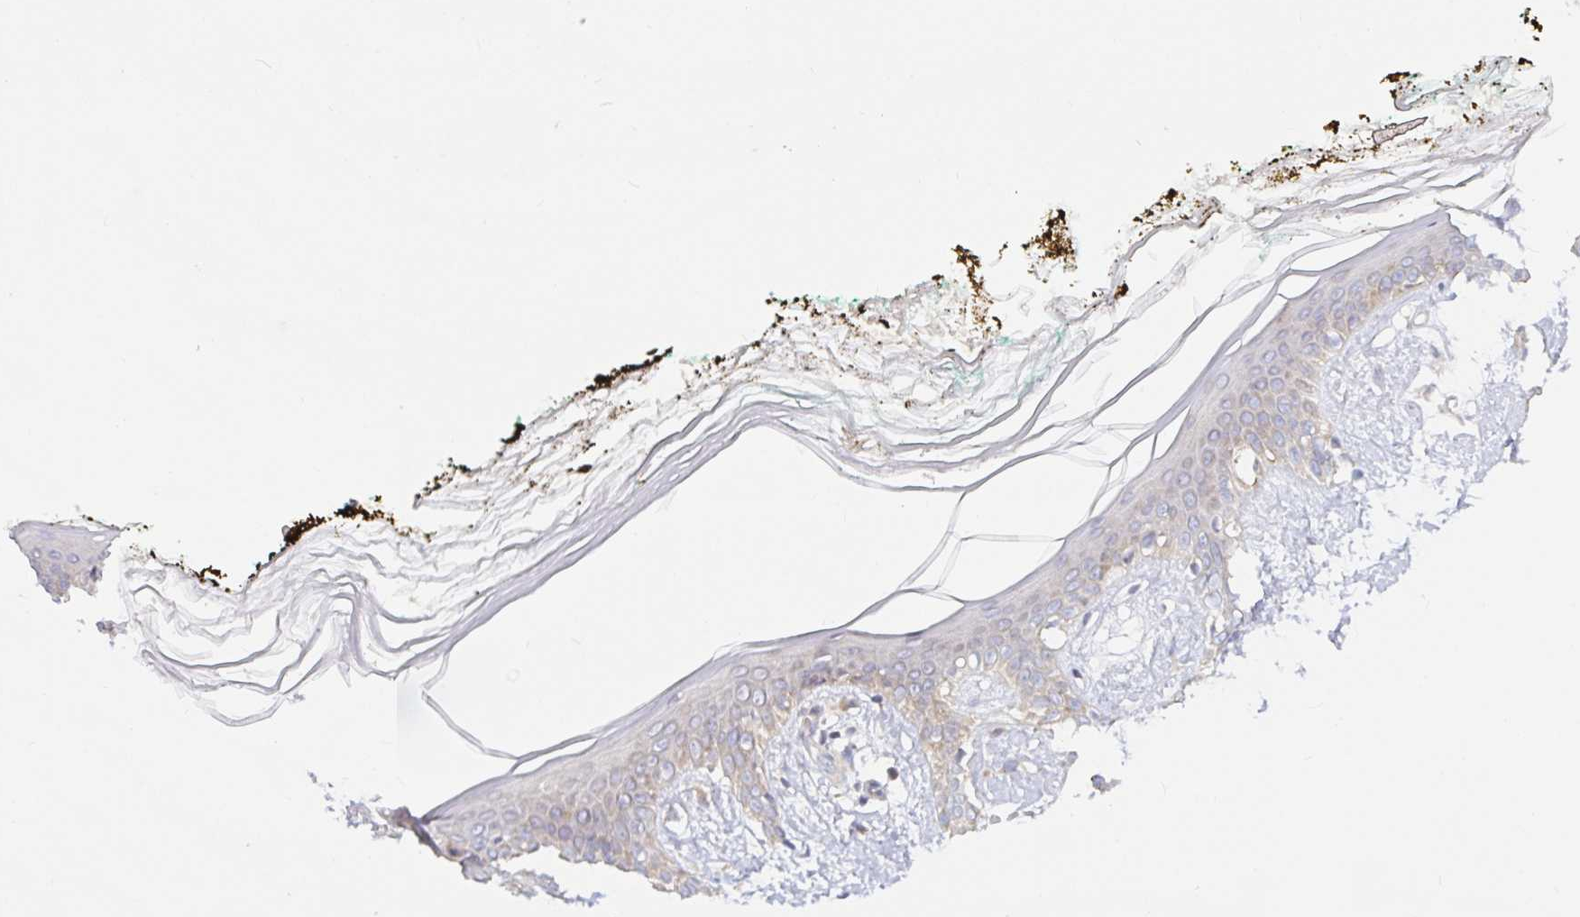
{"staining": {"intensity": "negative", "quantity": "none", "location": "none"}, "tissue": "skin", "cell_type": "Fibroblasts", "image_type": "normal", "snomed": [{"axis": "morphology", "description": "Normal tissue, NOS"}, {"axis": "topography", "description": "Skin"}], "caption": "This is a histopathology image of IHC staining of benign skin, which shows no positivity in fibroblasts. (Immunohistochemistry (ihc), brightfield microscopy, high magnification).", "gene": "LARP1", "patient": {"sex": "female", "age": 34}}